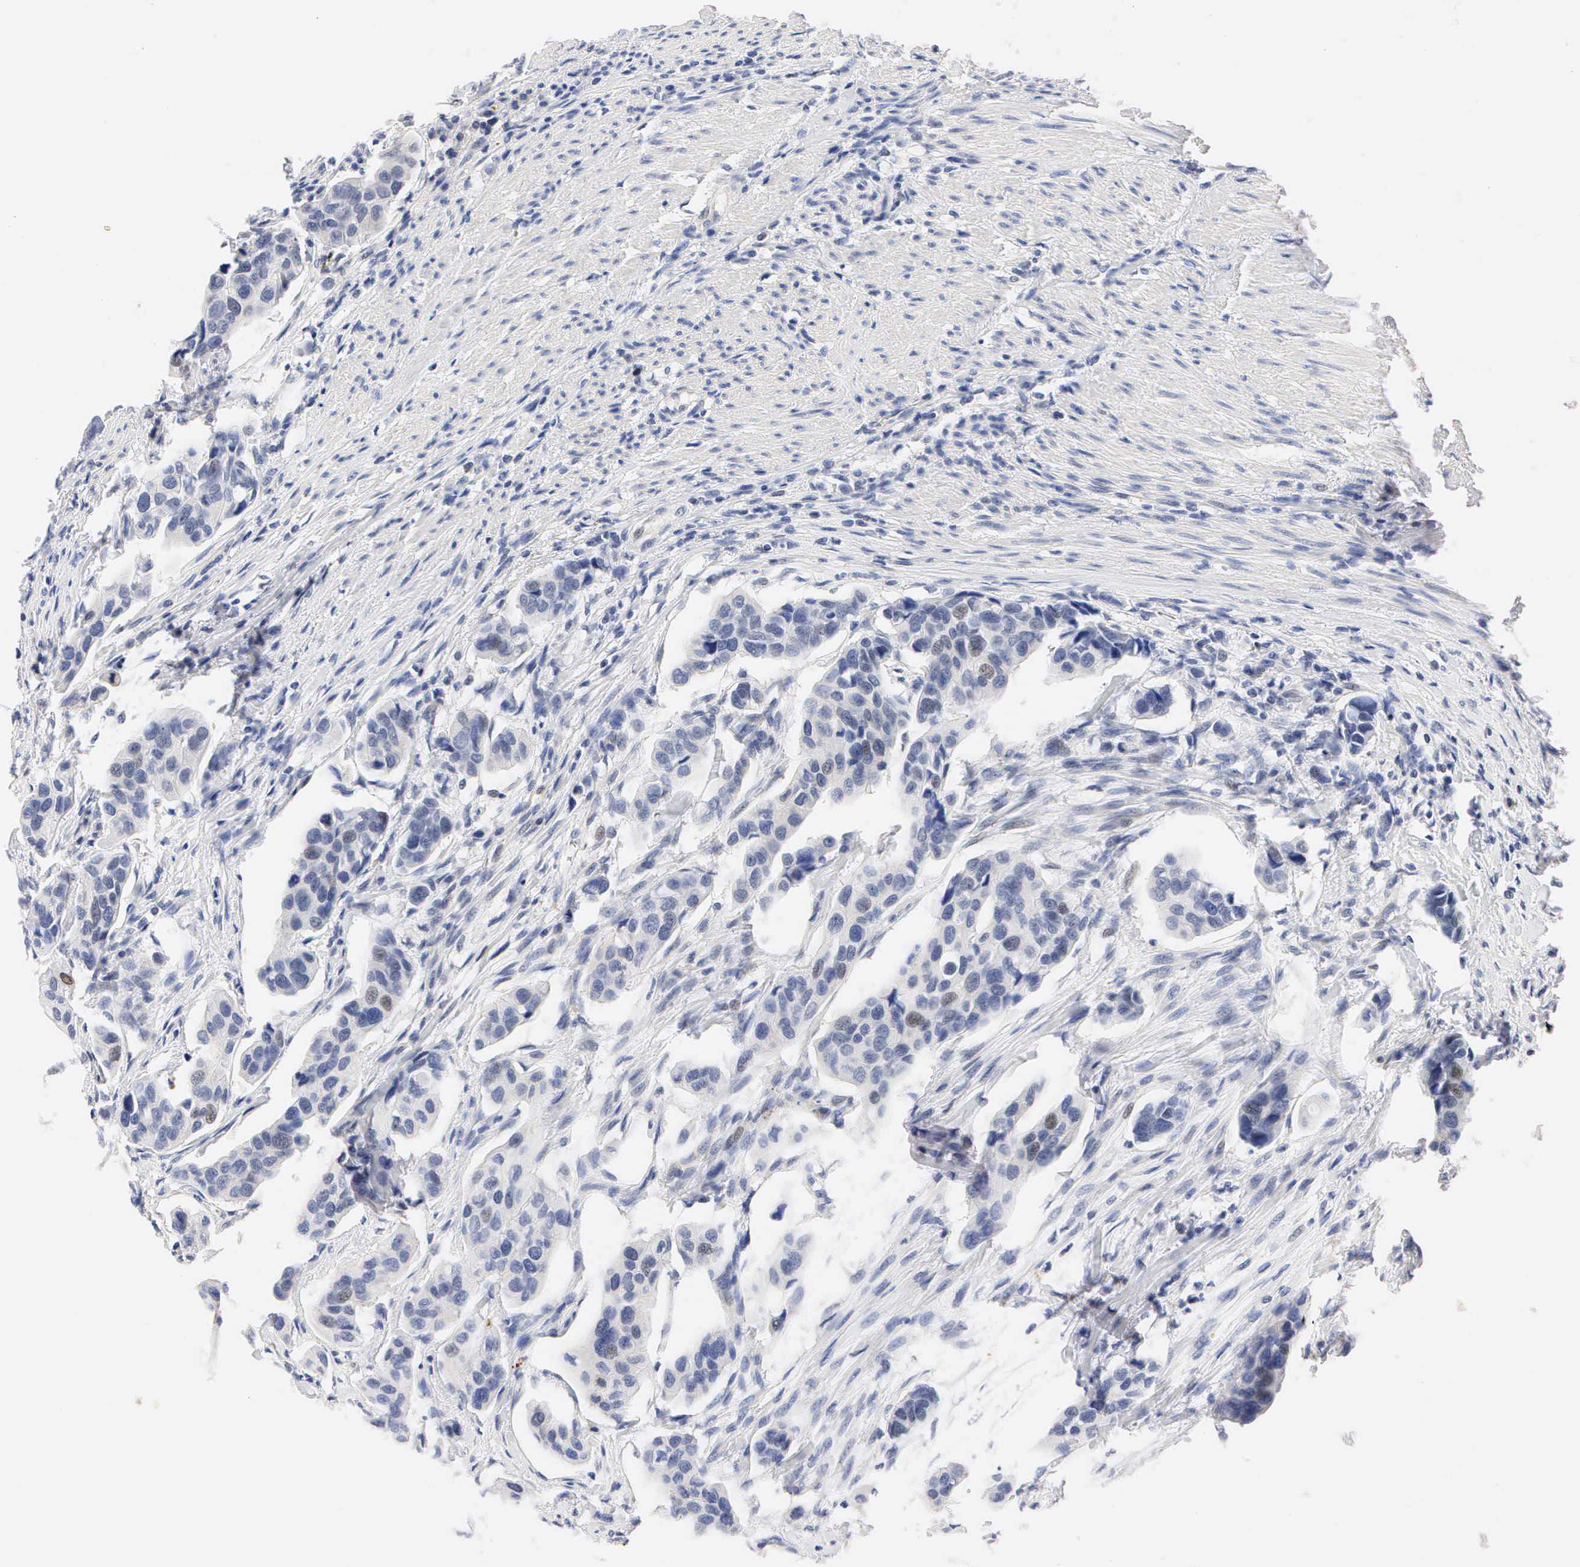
{"staining": {"intensity": "weak", "quantity": "<25%", "location": "nuclear"}, "tissue": "urothelial cancer", "cell_type": "Tumor cells", "image_type": "cancer", "snomed": [{"axis": "morphology", "description": "Adenocarcinoma, NOS"}, {"axis": "topography", "description": "Urinary bladder"}], "caption": "DAB (3,3'-diaminobenzidine) immunohistochemical staining of adenocarcinoma exhibits no significant staining in tumor cells.", "gene": "PGR", "patient": {"sex": "male", "age": 61}}